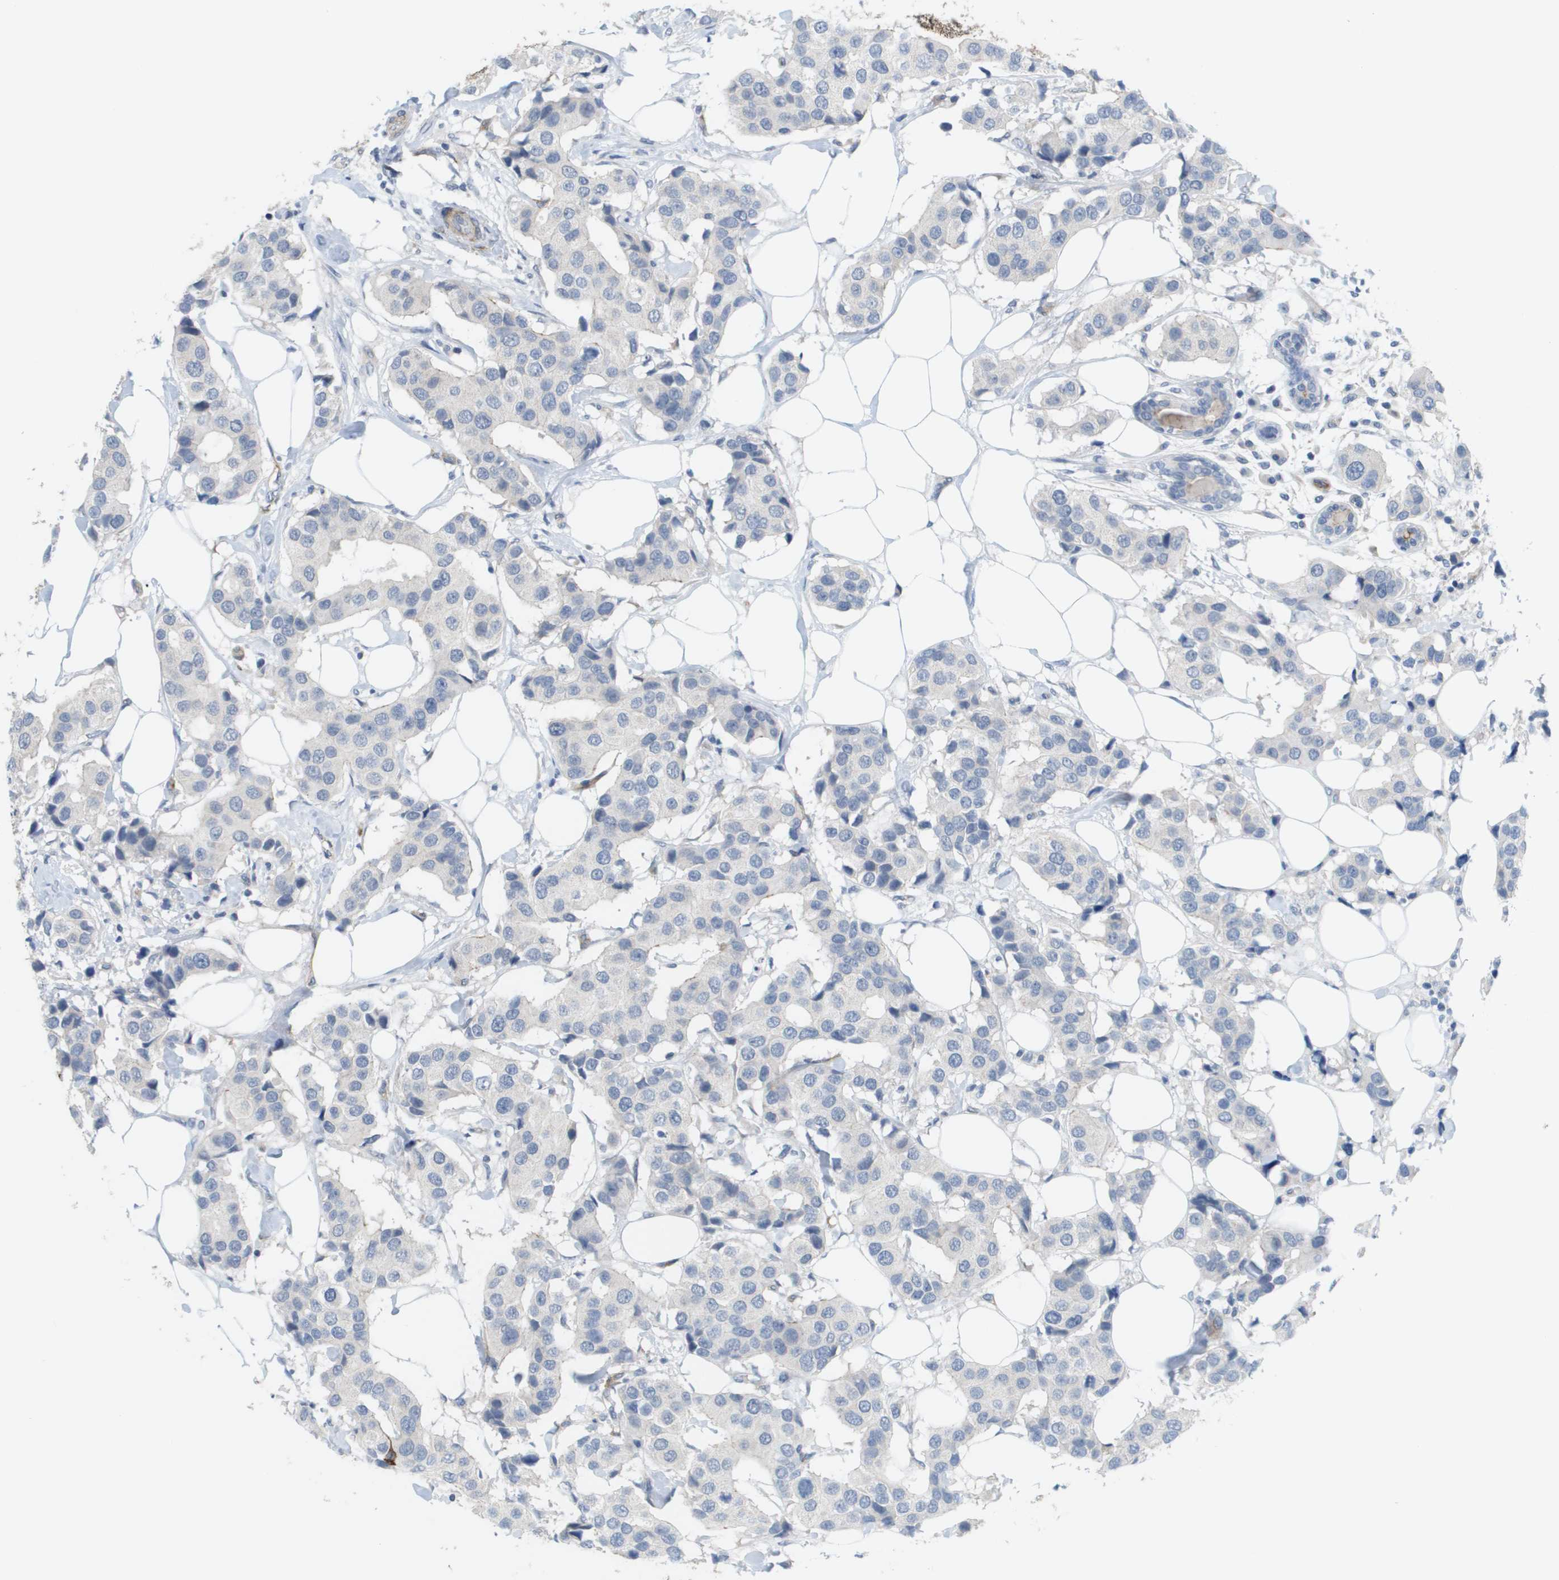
{"staining": {"intensity": "negative", "quantity": "none", "location": "none"}, "tissue": "breast cancer", "cell_type": "Tumor cells", "image_type": "cancer", "snomed": [{"axis": "morphology", "description": "Normal tissue, NOS"}, {"axis": "morphology", "description": "Duct carcinoma"}, {"axis": "topography", "description": "Breast"}], "caption": "Breast cancer (intraductal carcinoma) was stained to show a protein in brown. There is no significant positivity in tumor cells.", "gene": "ANGPT2", "patient": {"sex": "female", "age": 39}}